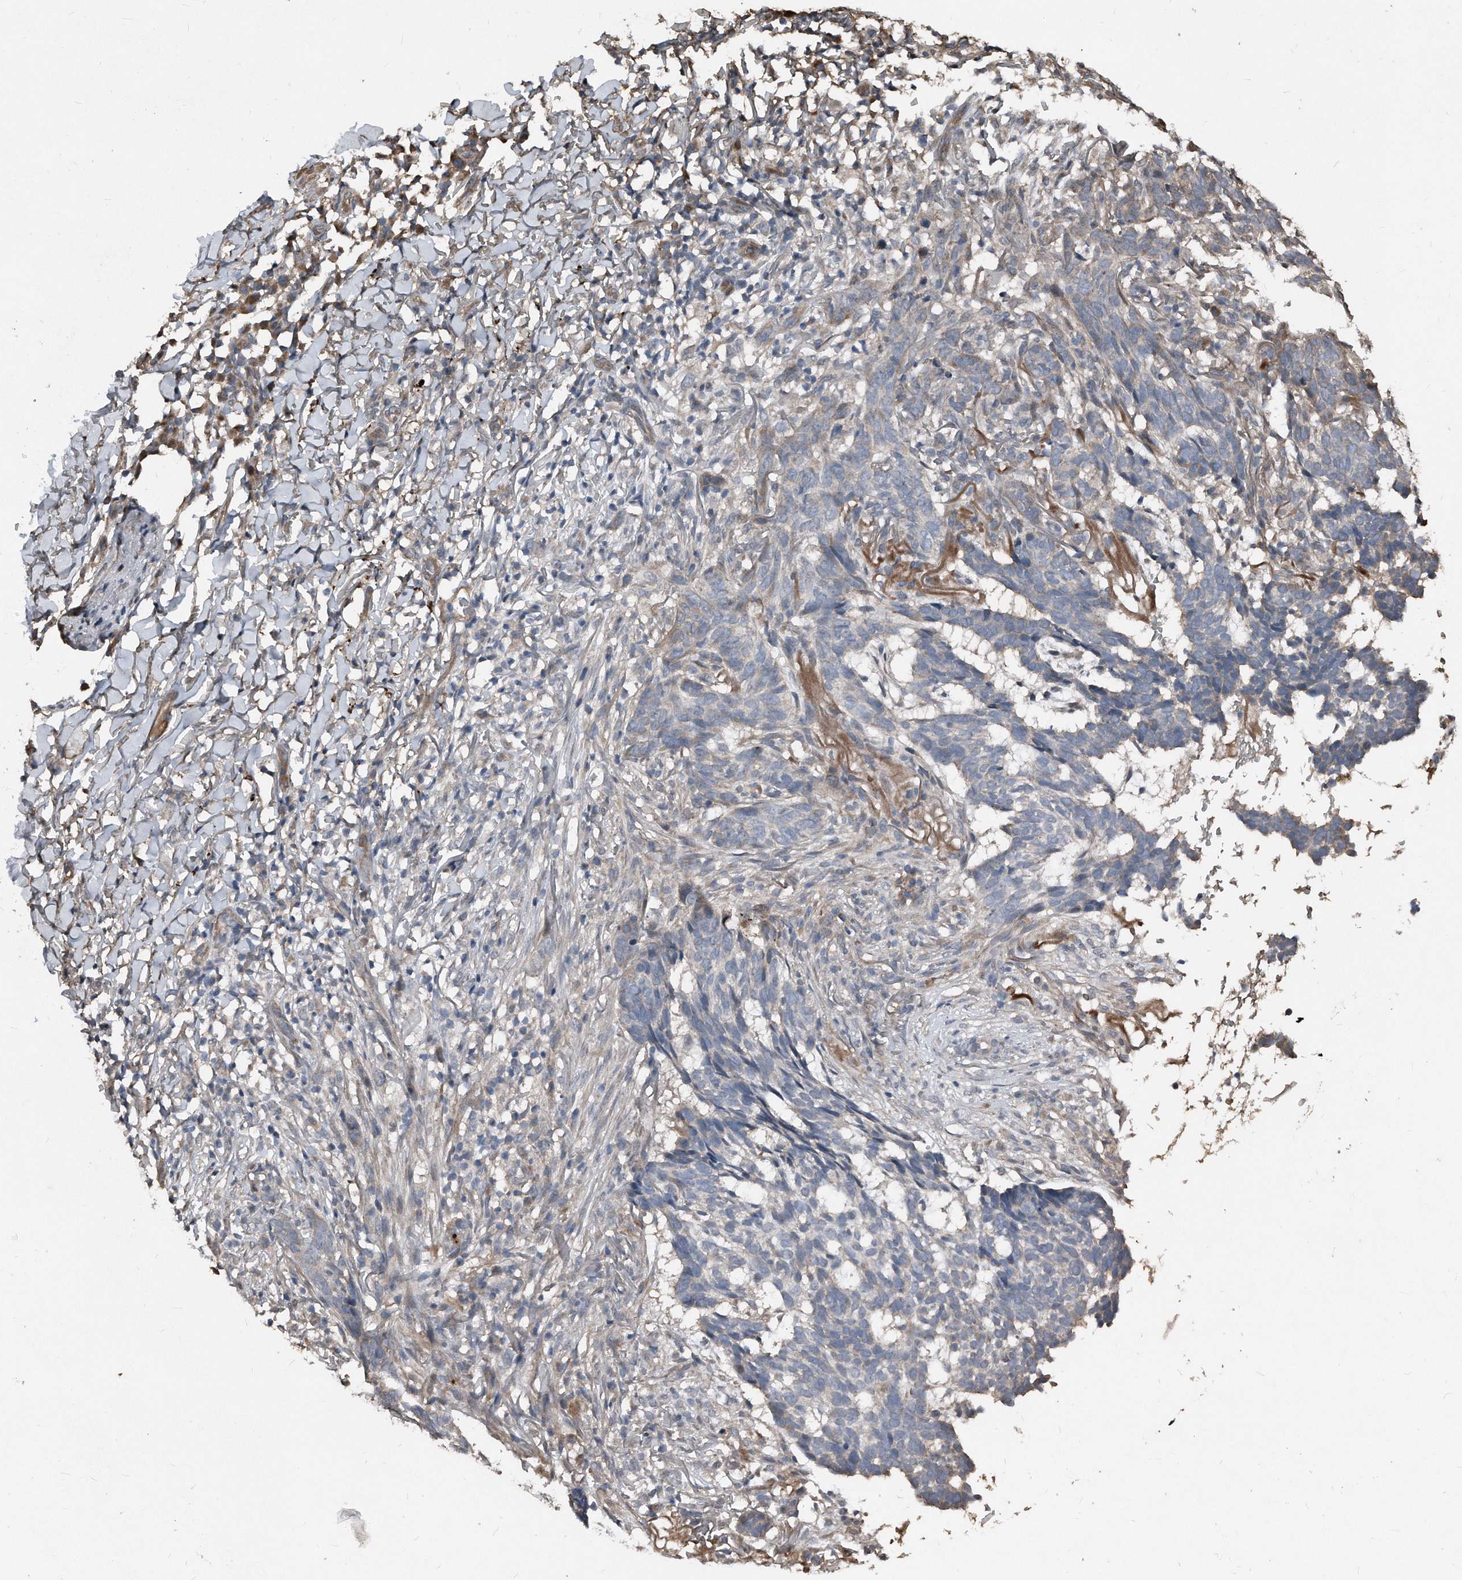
{"staining": {"intensity": "weak", "quantity": "<25%", "location": "cytoplasmic/membranous"}, "tissue": "skin cancer", "cell_type": "Tumor cells", "image_type": "cancer", "snomed": [{"axis": "morphology", "description": "Basal cell carcinoma"}, {"axis": "topography", "description": "Skin"}], "caption": "The photomicrograph demonstrates no staining of tumor cells in skin basal cell carcinoma.", "gene": "ANKRD10", "patient": {"sex": "male", "age": 85}}